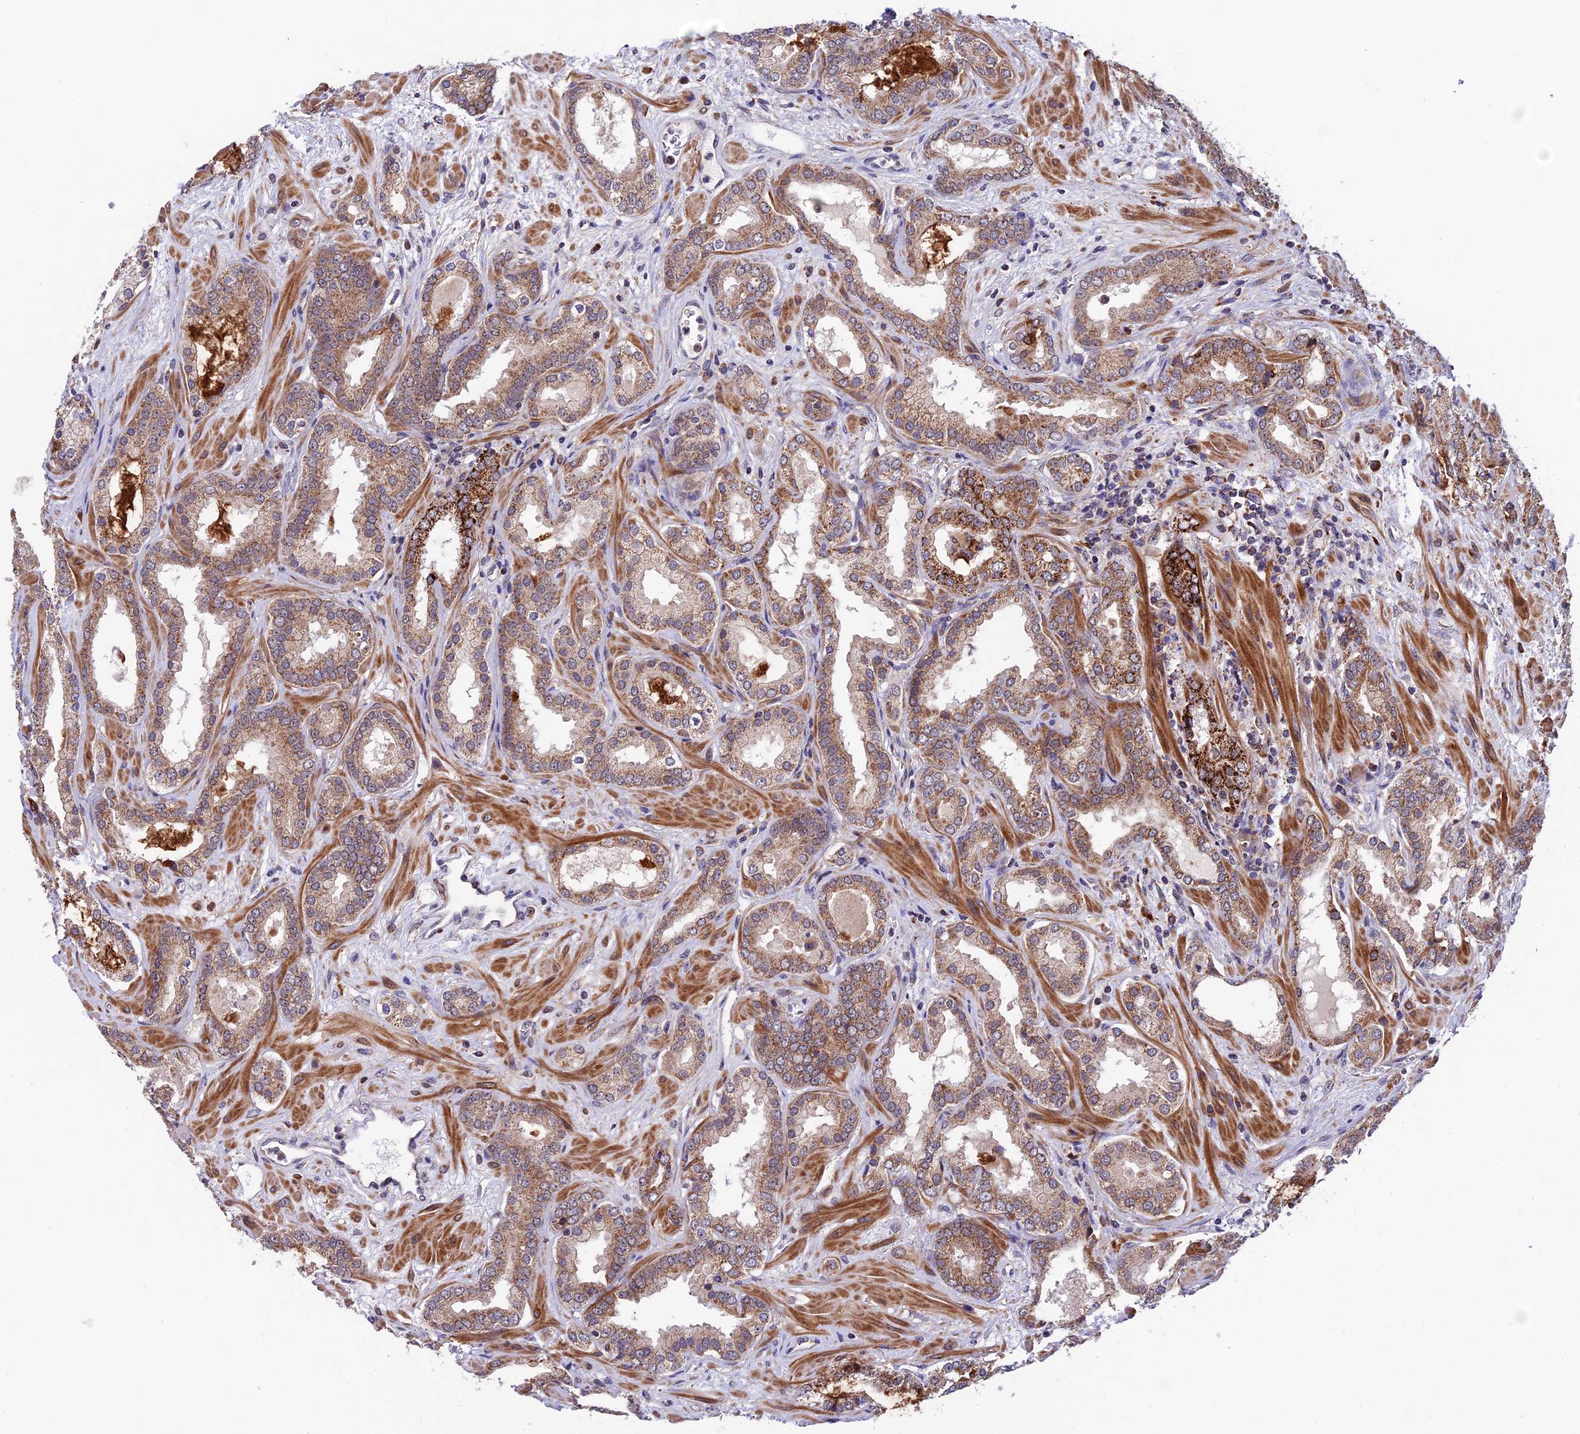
{"staining": {"intensity": "moderate", "quantity": ">75%", "location": "cytoplasmic/membranous"}, "tissue": "prostate cancer", "cell_type": "Tumor cells", "image_type": "cancer", "snomed": [{"axis": "morphology", "description": "Adenocarcinoma, High grade"}, {"axis": "topography", "description": "Prostate"}], "caption": "IHC image of high-grade adenocarcinoma (prostate) stained for a protein (brown), which exhibits medium levels of moderate cytoplasmic/membranous positivity in about >75% of tumor cells.", "gene": "RNF17", "patient": {"sex": "male", "age": 64}}